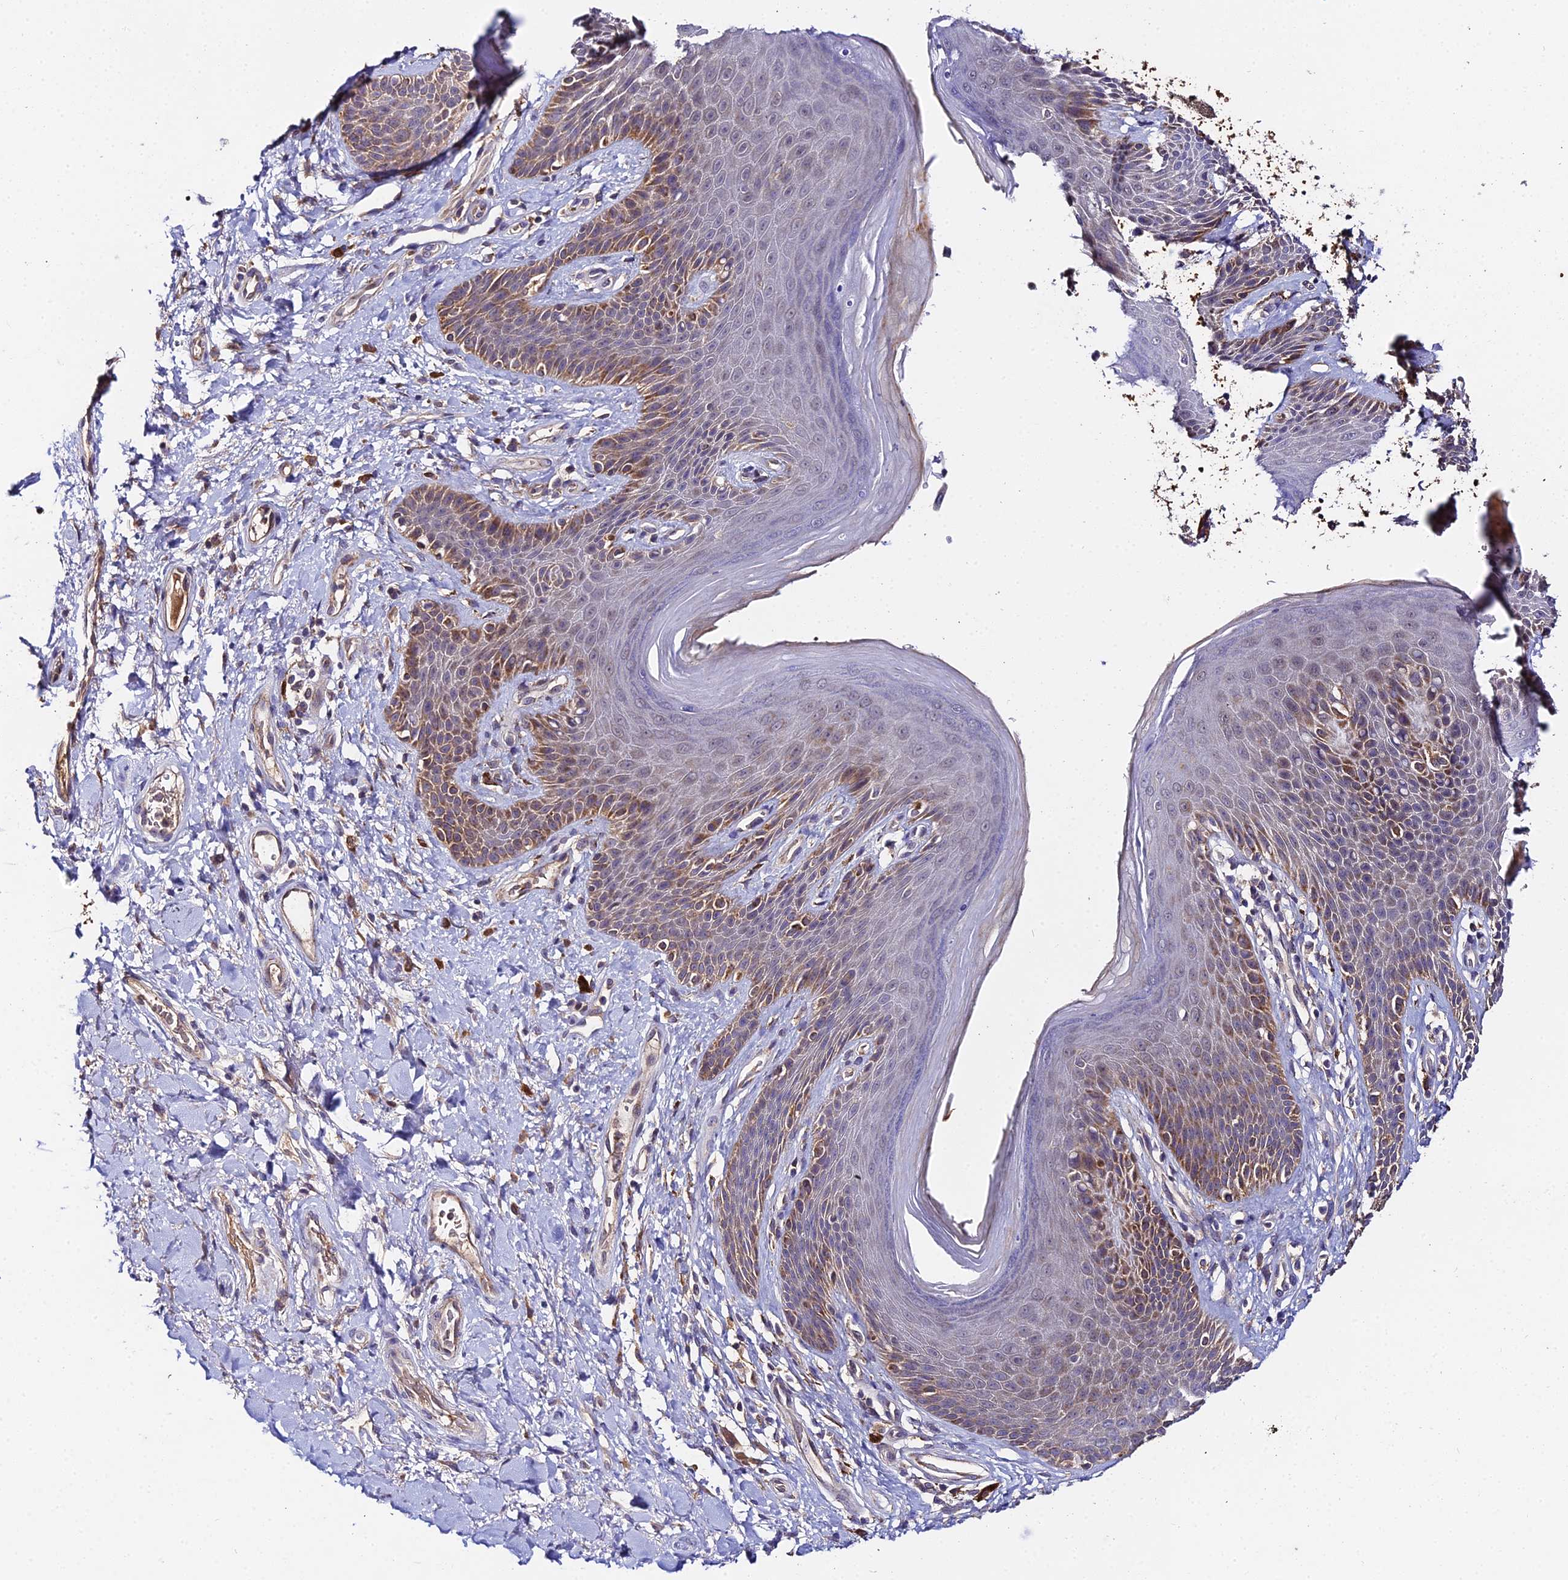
{"staining": {"intensity": "moderate", "quantity": "25%-75%", "location": "cytoplasmic/membranous"}, "tissue": "skin", "cell_type": "Epidermal cells", "image_type": "normal", "snomed": [{"axis": "morphology", "description": "Normal tissue, NOS"}, {"axis": "topography", "description": "Anal"}], "caption": "Immunohistochemical staining of normal skin displays medium levels of moderate cytoplasmic/membranous staining in approximately 25%-75% of epidermal cells.", "gene": "ZBED8", "patient": {"sex": "female", "age": 89}}